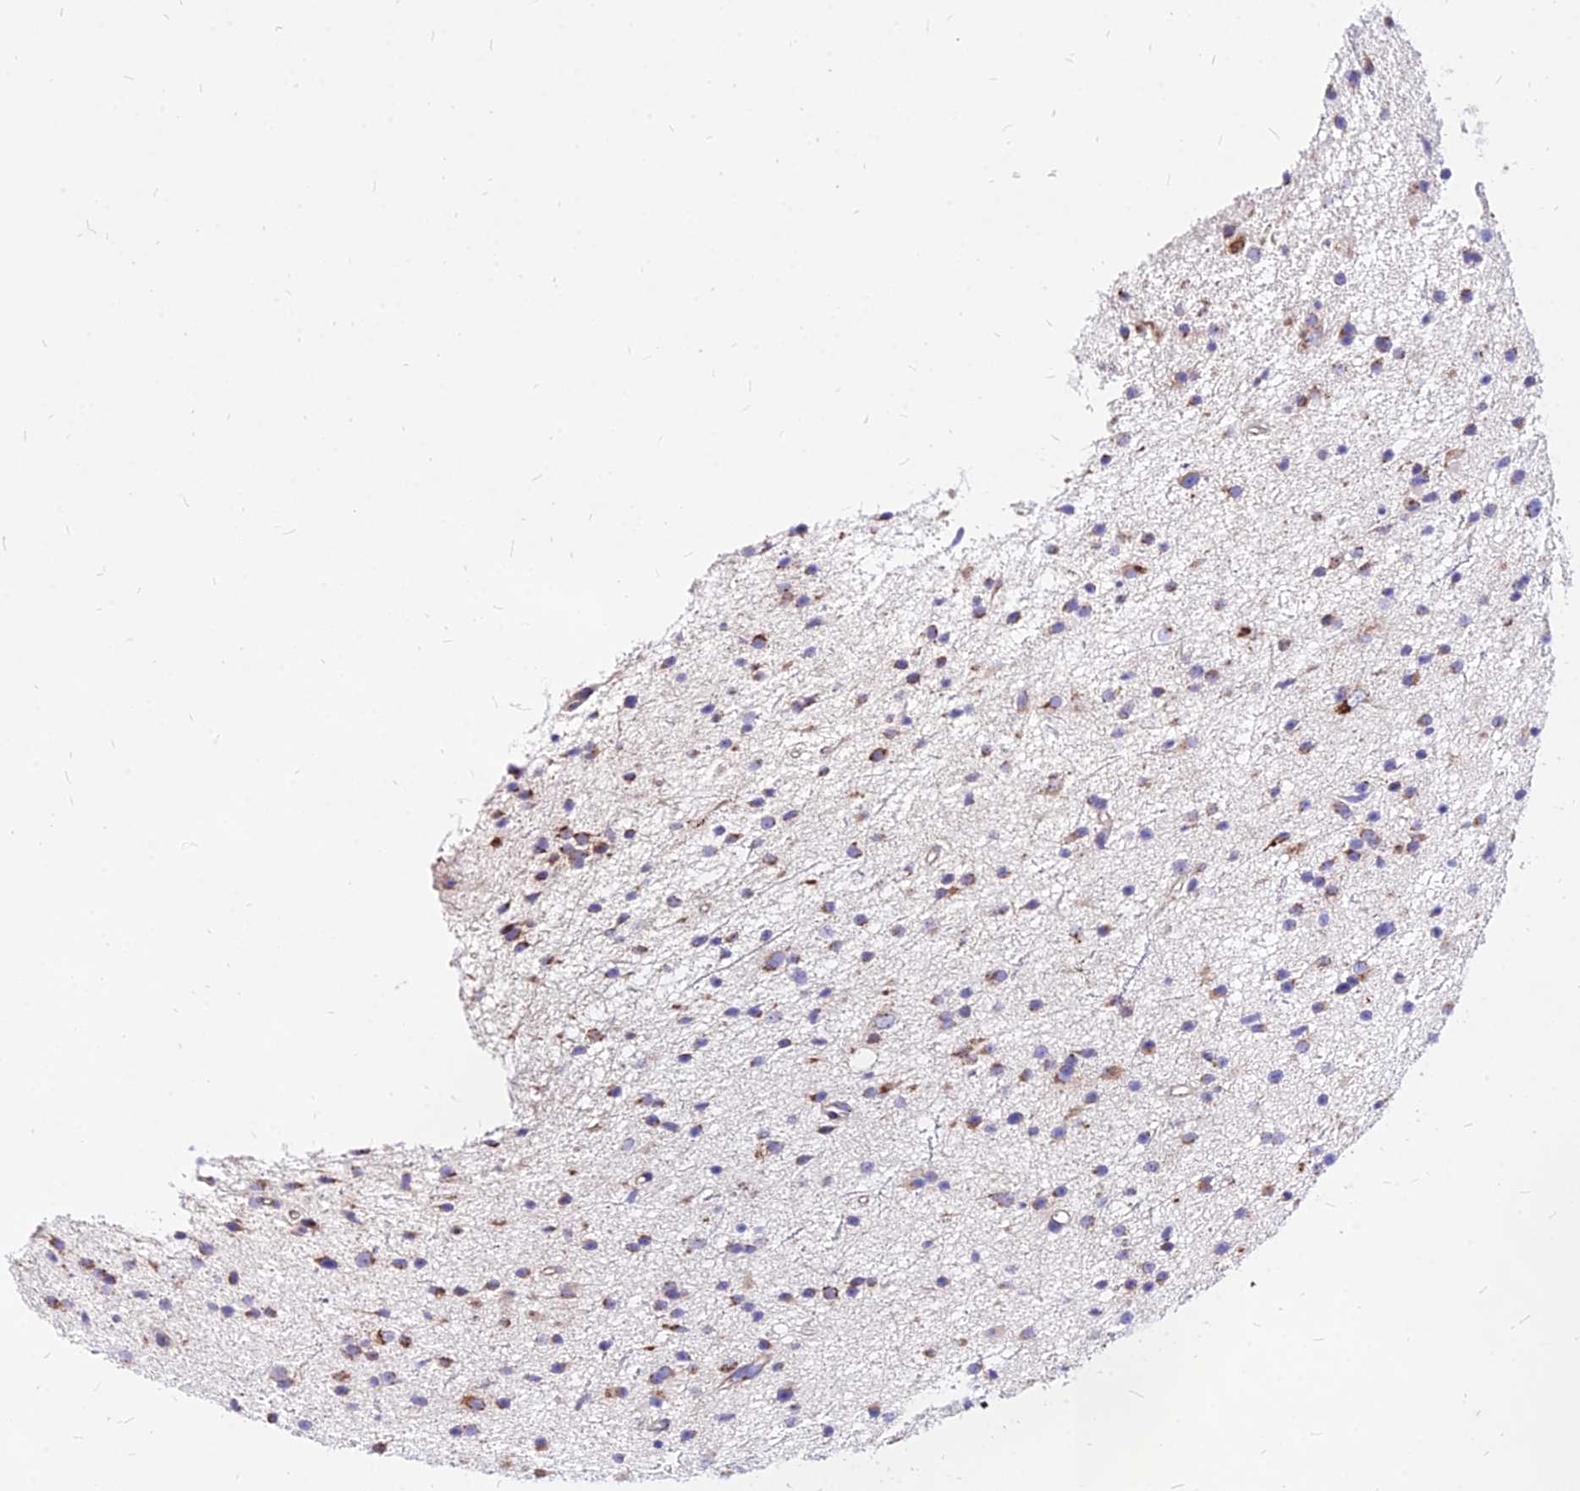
{"staining": {"intensity": "moderate", "quantity": "25%-75%", "location": "cytoplasmic/membranous"}, "tissue": "glioma", "cell_type": "Tumor cells", "image_type": "cancer", "snomed": [{"axis": "morphology", "description": "Glioma, malignant, Low grade"}, {"axis": "topography", "description": "Cerebral cortex"}], "caption": "This is a photomicrograph of IHC staining of low-grade glioma (malignant), which shows moderate expression in the cytoplasmic/membranous of tumor cells.", "gene": "MRPL3", "patient": {"sex": "female", "age": 39}}